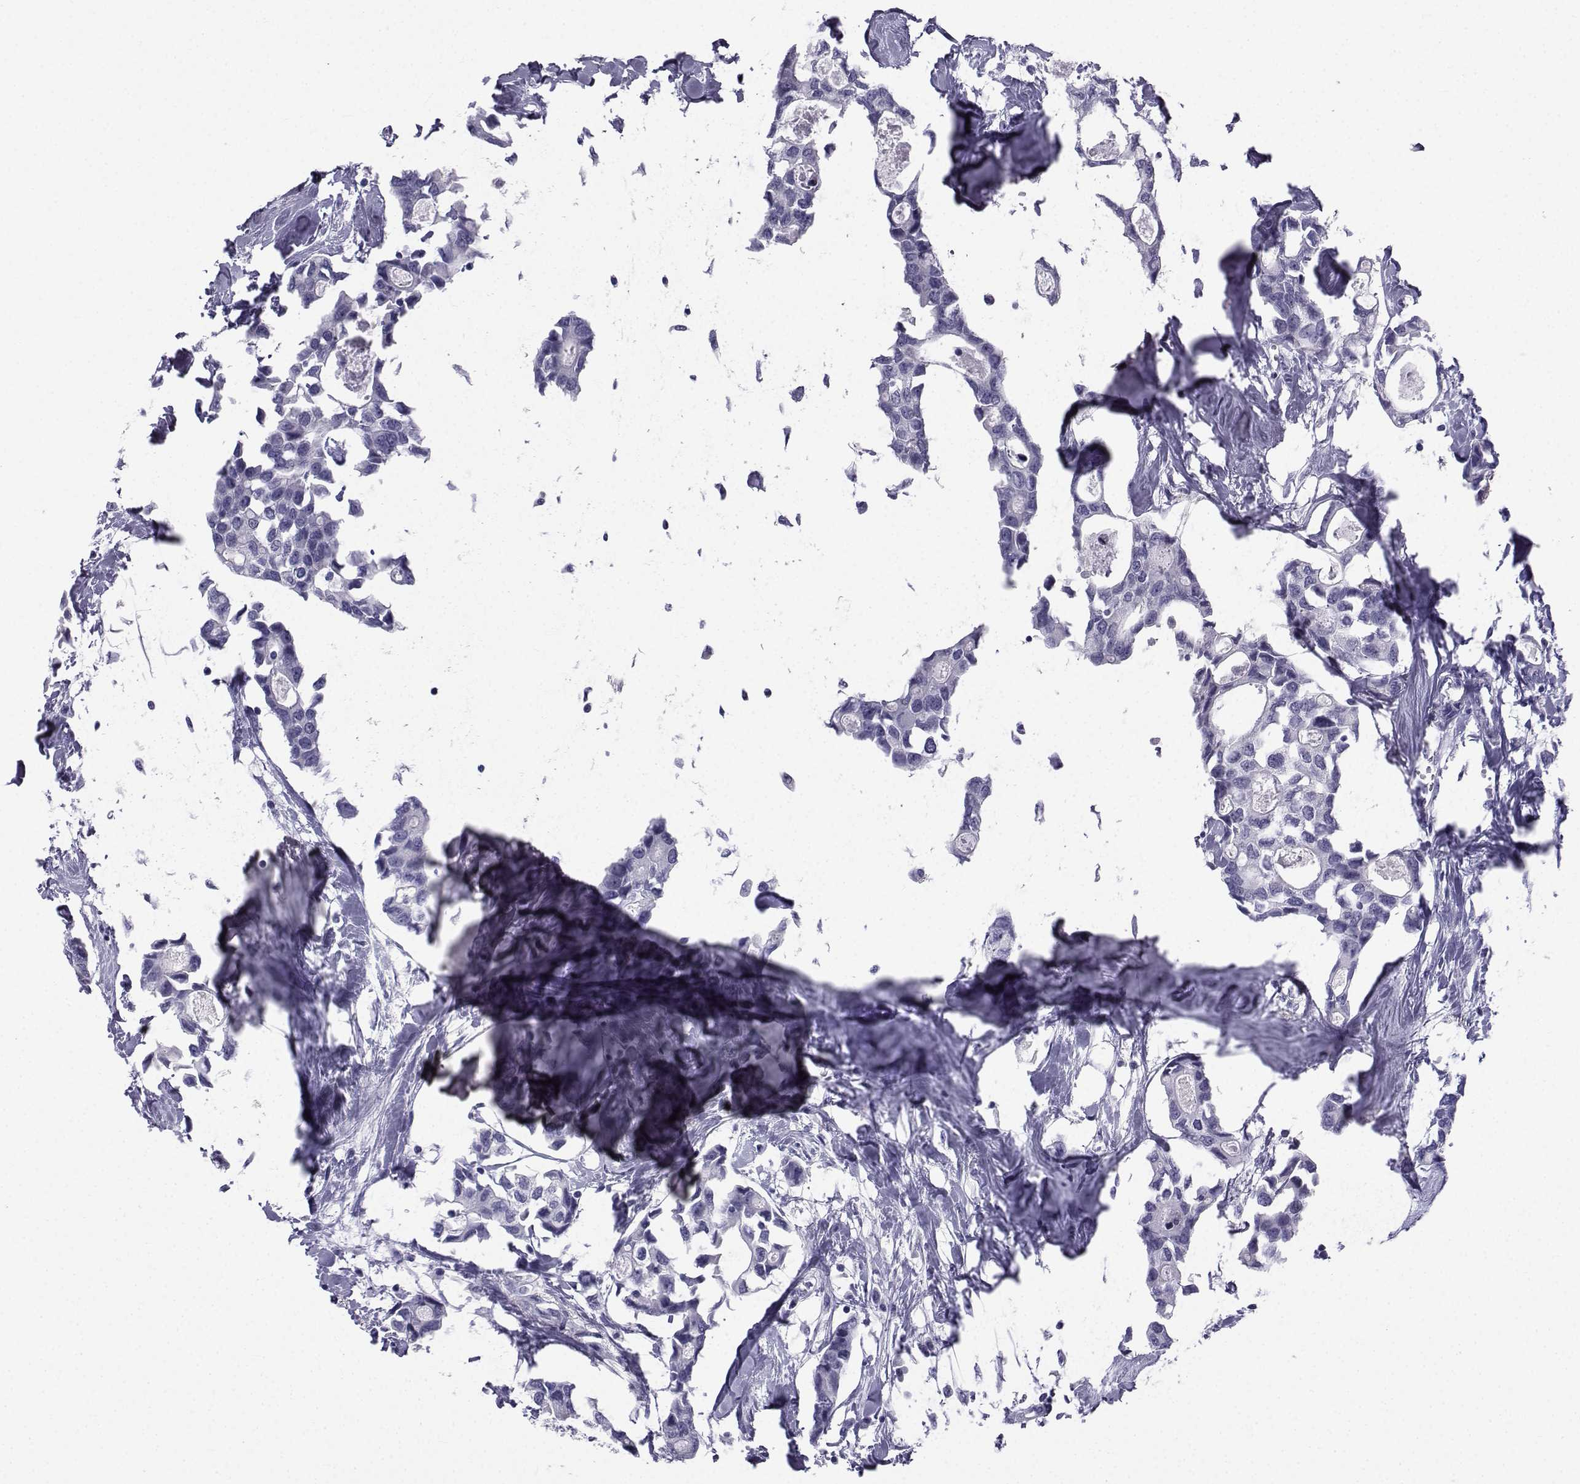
{"staining": {"intensity": "negative", "quantity": "none", "location": "none"}, "tissue": "breast cancer", "cell_type": "Tumor cells", "image_type": "cancer", "snomed": [{"axis": "morphology", "description": "Duct carcinoma"}, {"axis": "topography", "description": "Breast"}], "caption": "Breast invasive ductal carcinoma was stained to show a protein in brown. There is no significant positivity in tumor cells.", "gene": "SPANXD", "patient": {"sex": "female", "age": 83}}